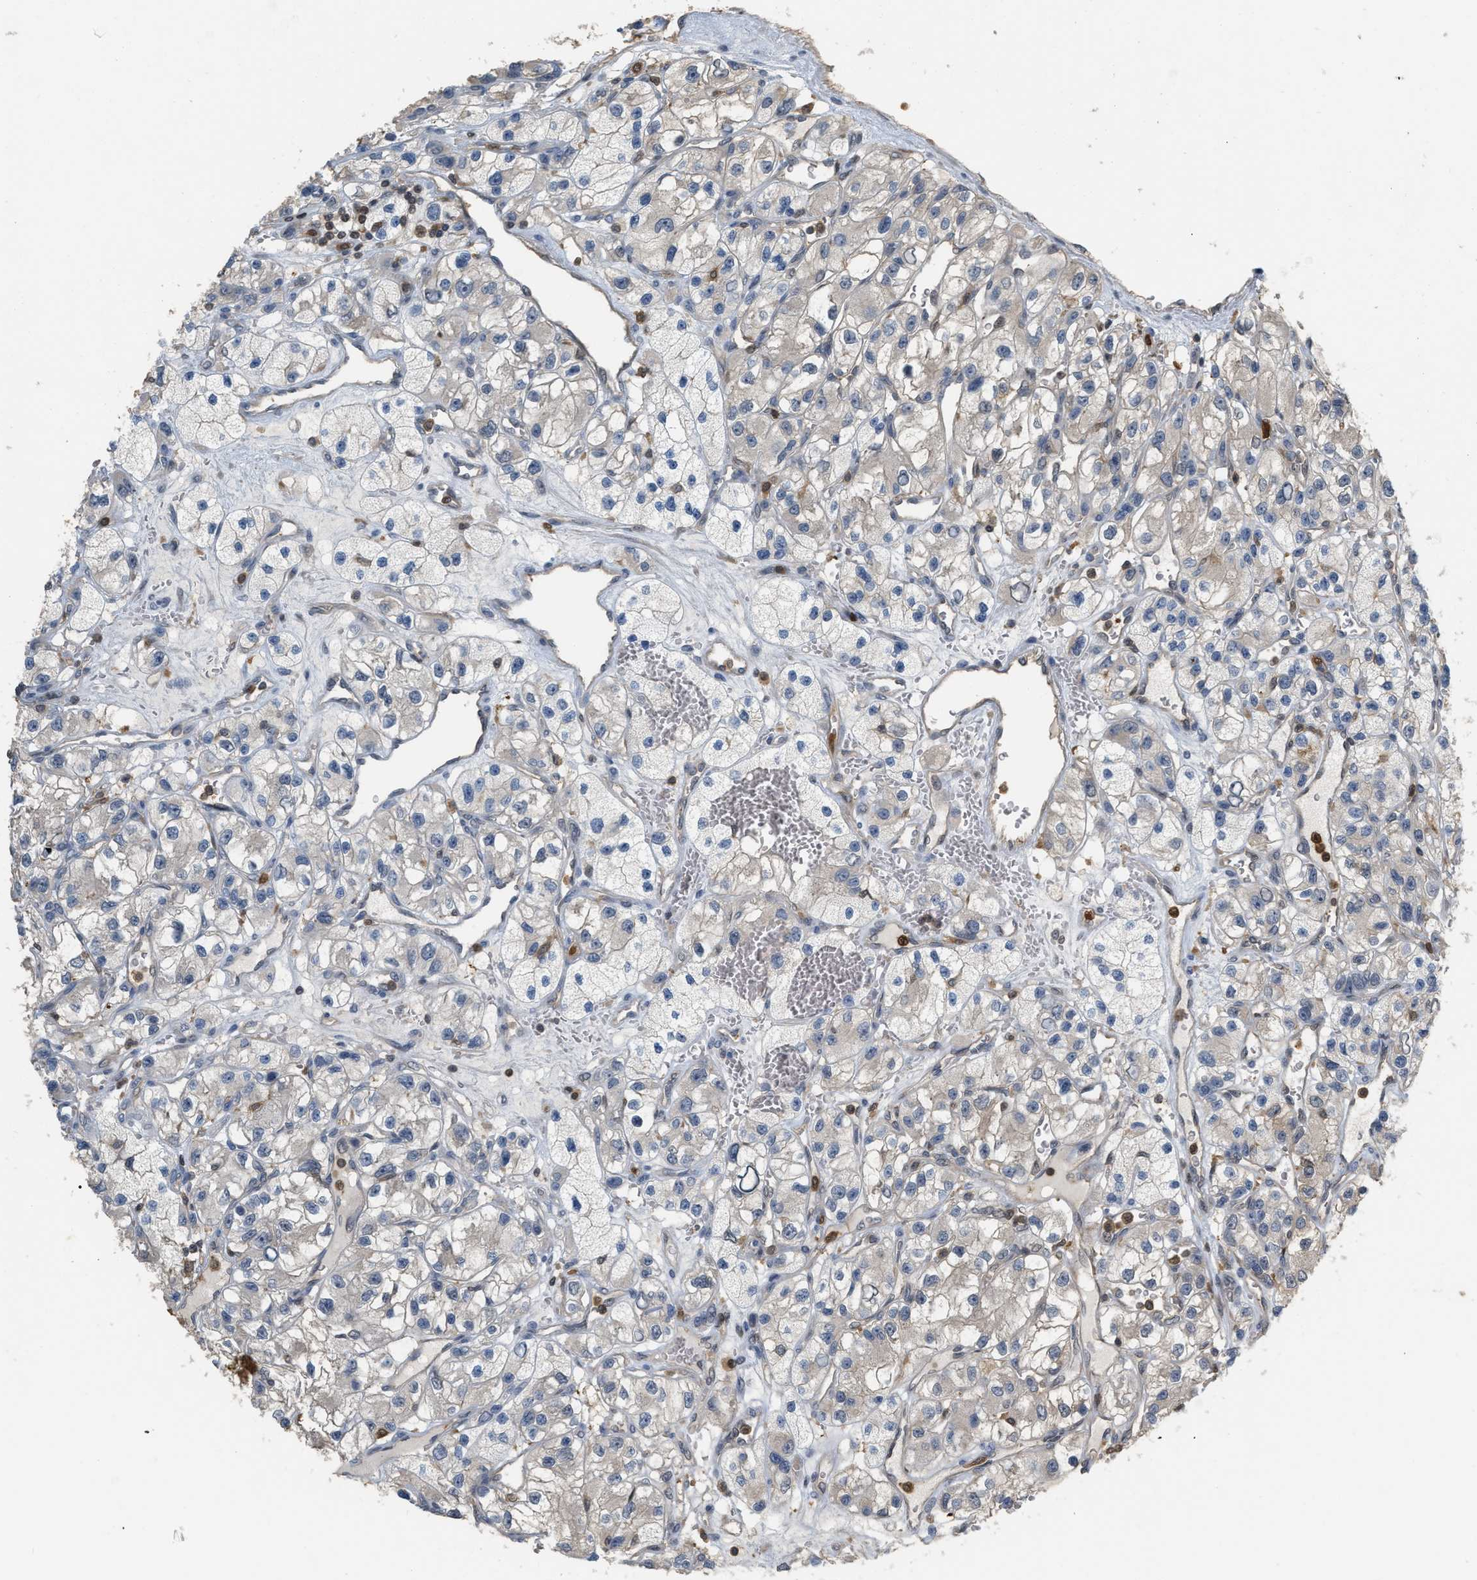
{"staining": {"intensity": "weak", "quantity": "<25%", "location": "cytoplasmic/membranous"}, "tissue": "renal cancer", "cell_type": "Tumor cells", "image_type": "cancer", "snomed": [{"axis": "morphology", "description": "Adenocarcinoma, NOS"}, {"axis": "topography", "description": "Kidney"}], "caption": "Immunohistochemistry image of neoplastic tissue: renal adenocarcinoma stained with DAB (3,3'-diaminobenzidine) demonstrates no significant protein expression in tumor cells. (DAB IHC, high magnification).", "gene": "MTPN", "patient": {"sex": "female", "age": 57}}